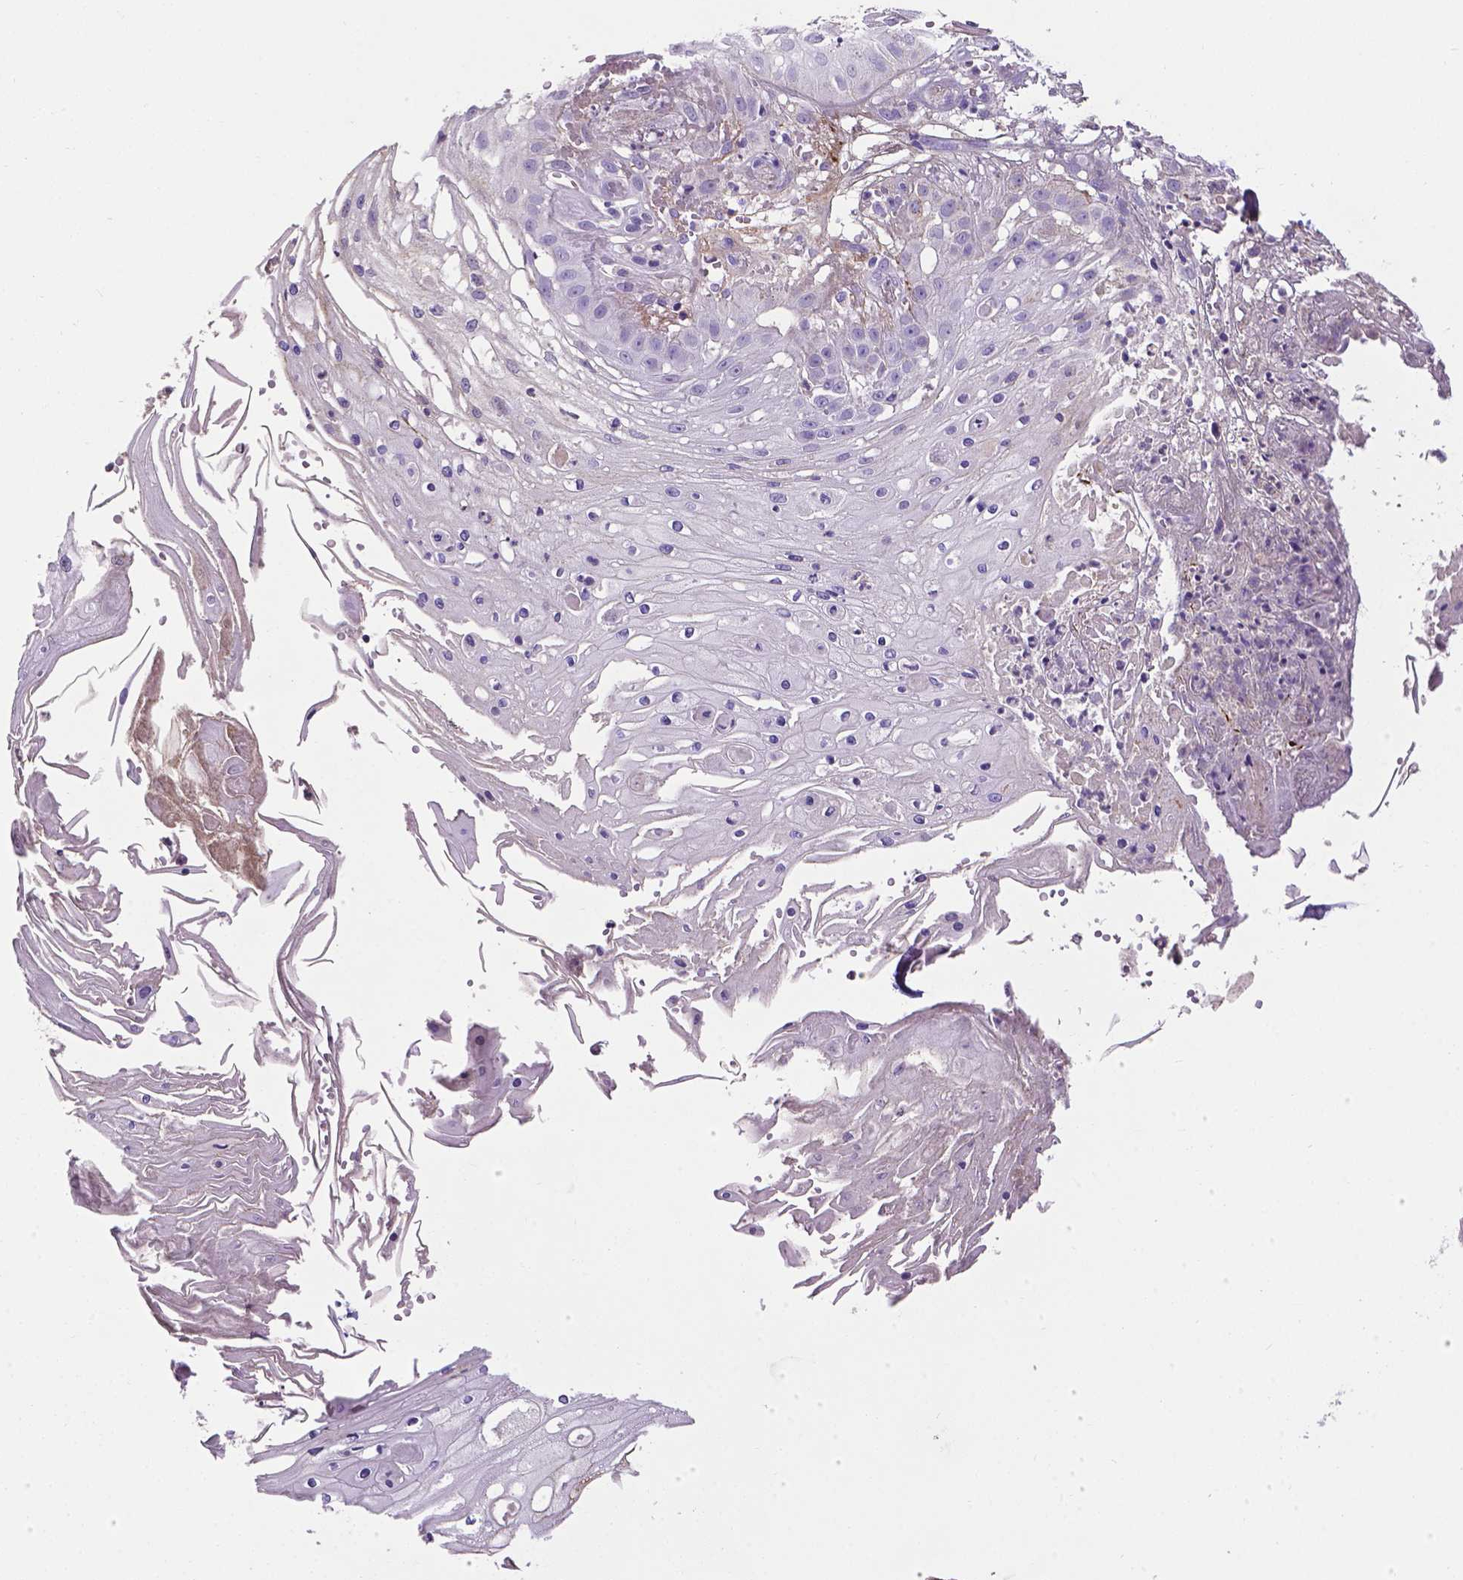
{"staining": {"intensity": "negative", "quantity": "none", "location": "none"}, "tissue": "skin cancer", "cell_type": "Tumor cells", "image_type": "cancer", "snomed": [{"axis": "morphology", "description": "Squamous cell carcinoma, NOS"}, {"axis": "topography", "description": "Skin"}], "caption": "A photomicrograph of squamous cell carcinoma (skin) stained for a protein displays no brown staining in tumor cells.", "gene": "APOE", "patient": {"sex": "male", "age": 70}}